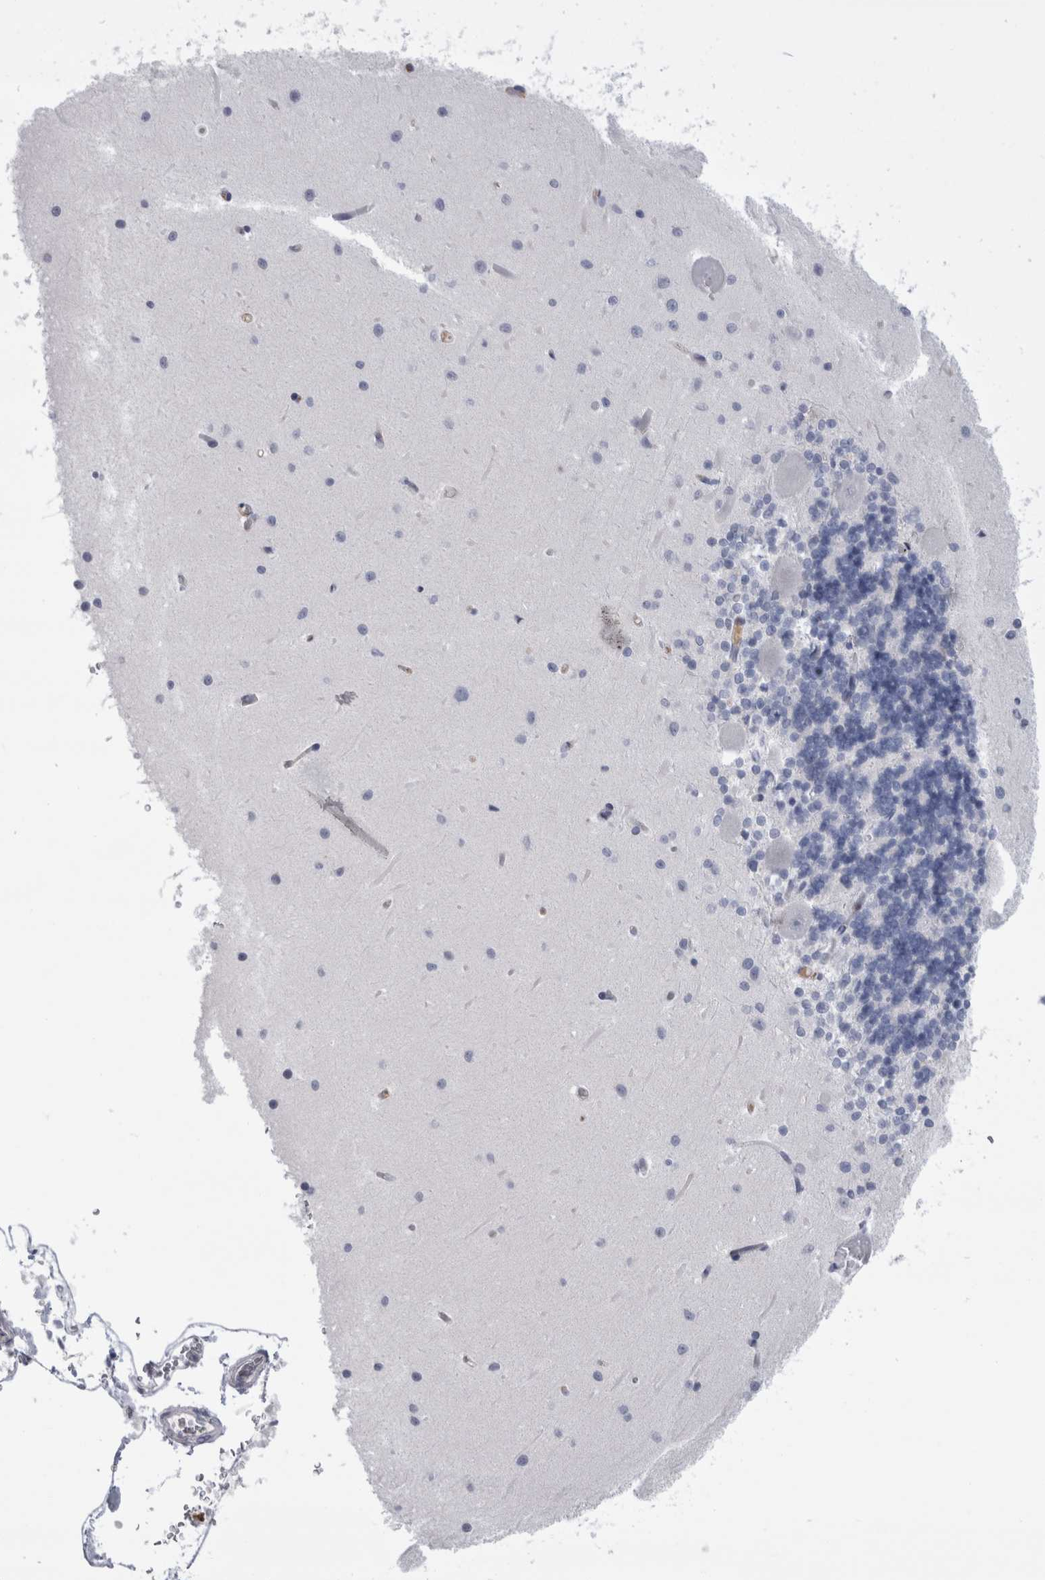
{"staining": {"intensity": "negative", "quantity": "none", "location": "none"}, "tissue": "cerebellum", "cell_type": "Cells in granular layer", "image_type": "normal", "snomed": [{"axis": "morphology", "description": "Normal tissue, NOS"}, {"axis": "topography", "description": "Cerebellum"}], "caption": "Immunohistochemical staining of normal cerebellum shows no significant positivity in cells in granular layer.", "gene": "PAX5", "patient": {"sex": "male", "age": 37}}